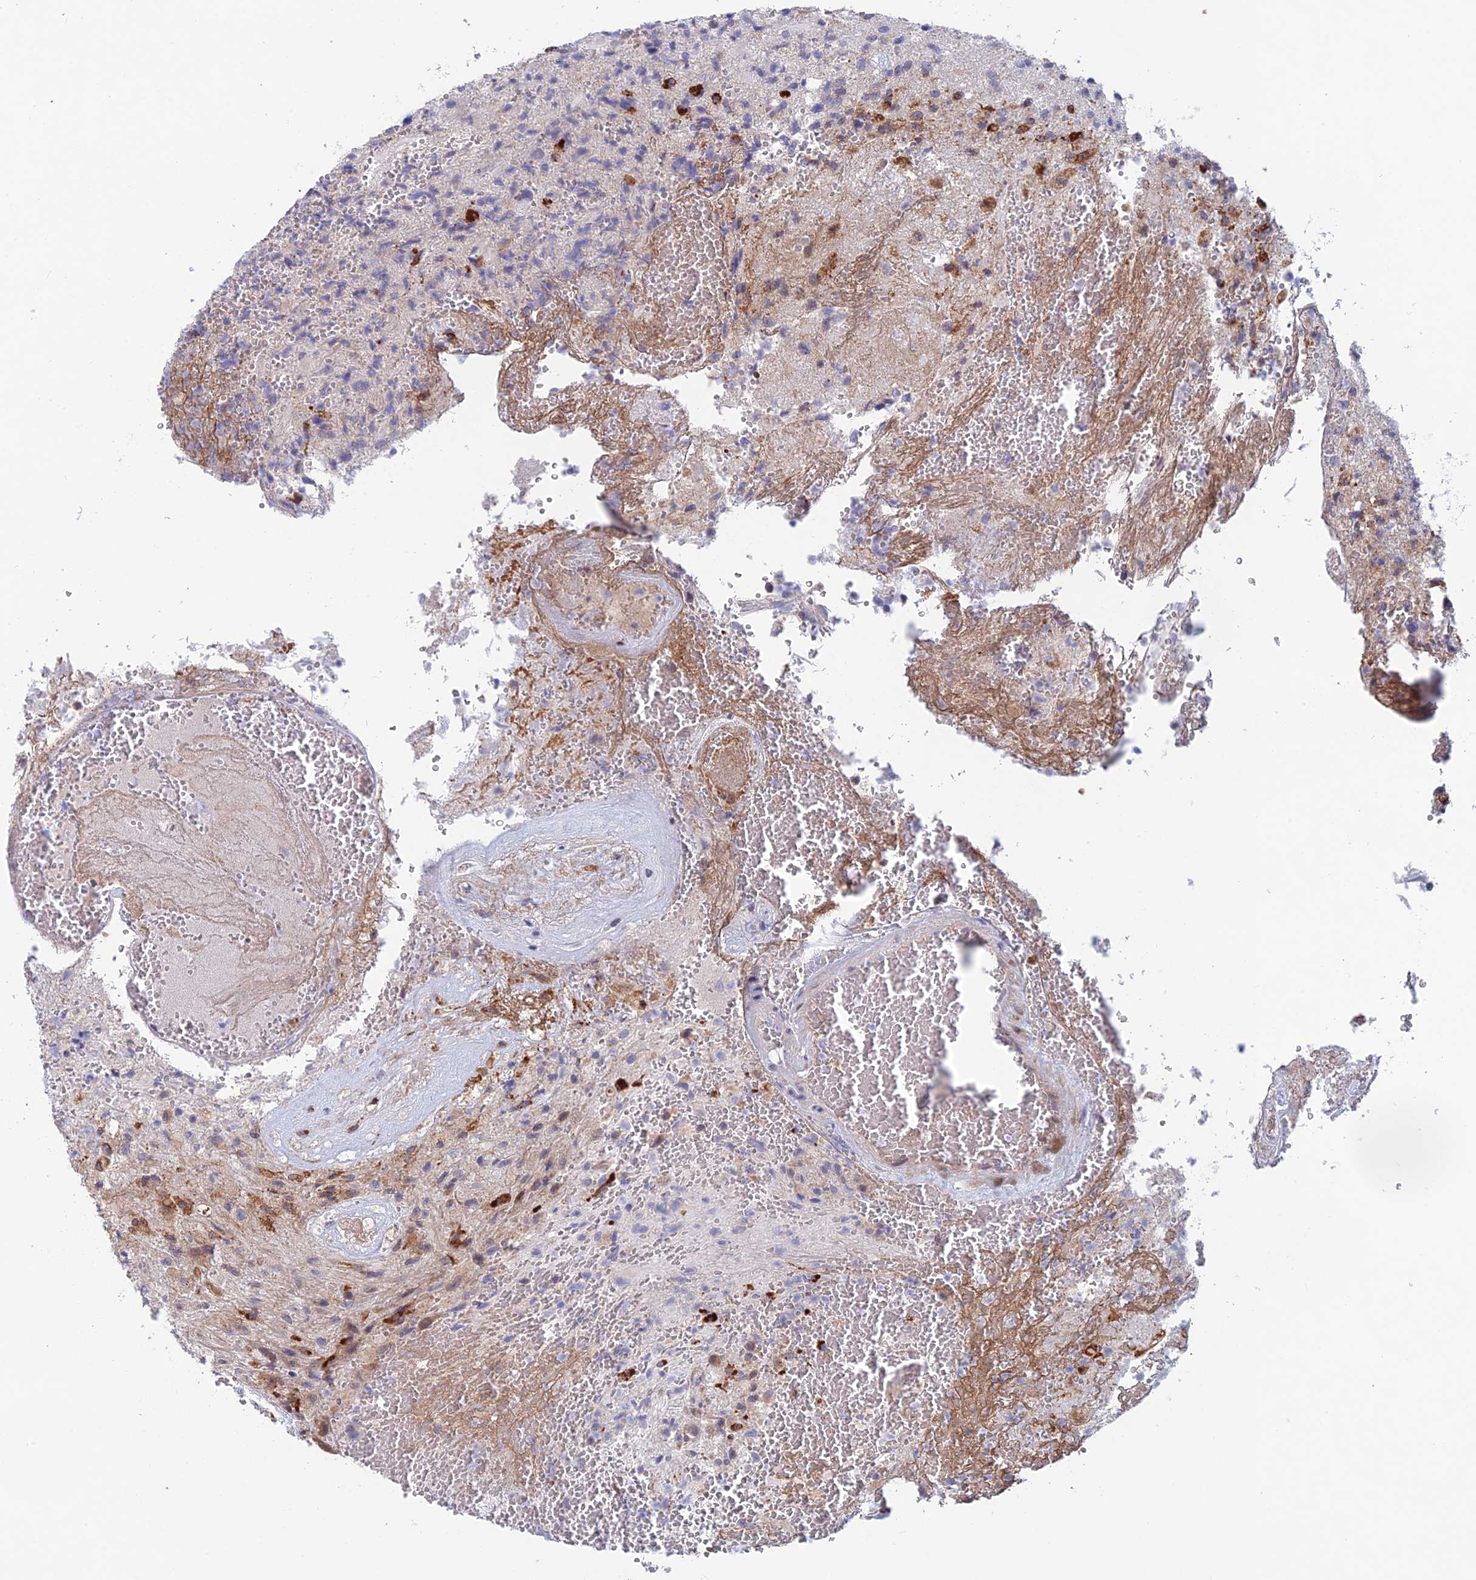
{"staining": {"intensity": "weak", "quantity": "<25%", "location": "cytoplasmic/membranous"}, "tissue": "glioma", "cell_type": "Tumor cells", "image_type": "cancer", "snomed": [{"axis": "morphology", "description": "Glioma, malignant, High grade"}, {"axis": "topography", "description": "Brain"}], "caption": "Immunohistochemistry micrograph of neoplastic tissue: glioma stained with DAB shows no significant protein staining in tumor cells. (Brightfield microscopy of DAB IHC at high magnification).", "gene": "SRA1", "patient": {"sex": "male", "age": 56}}